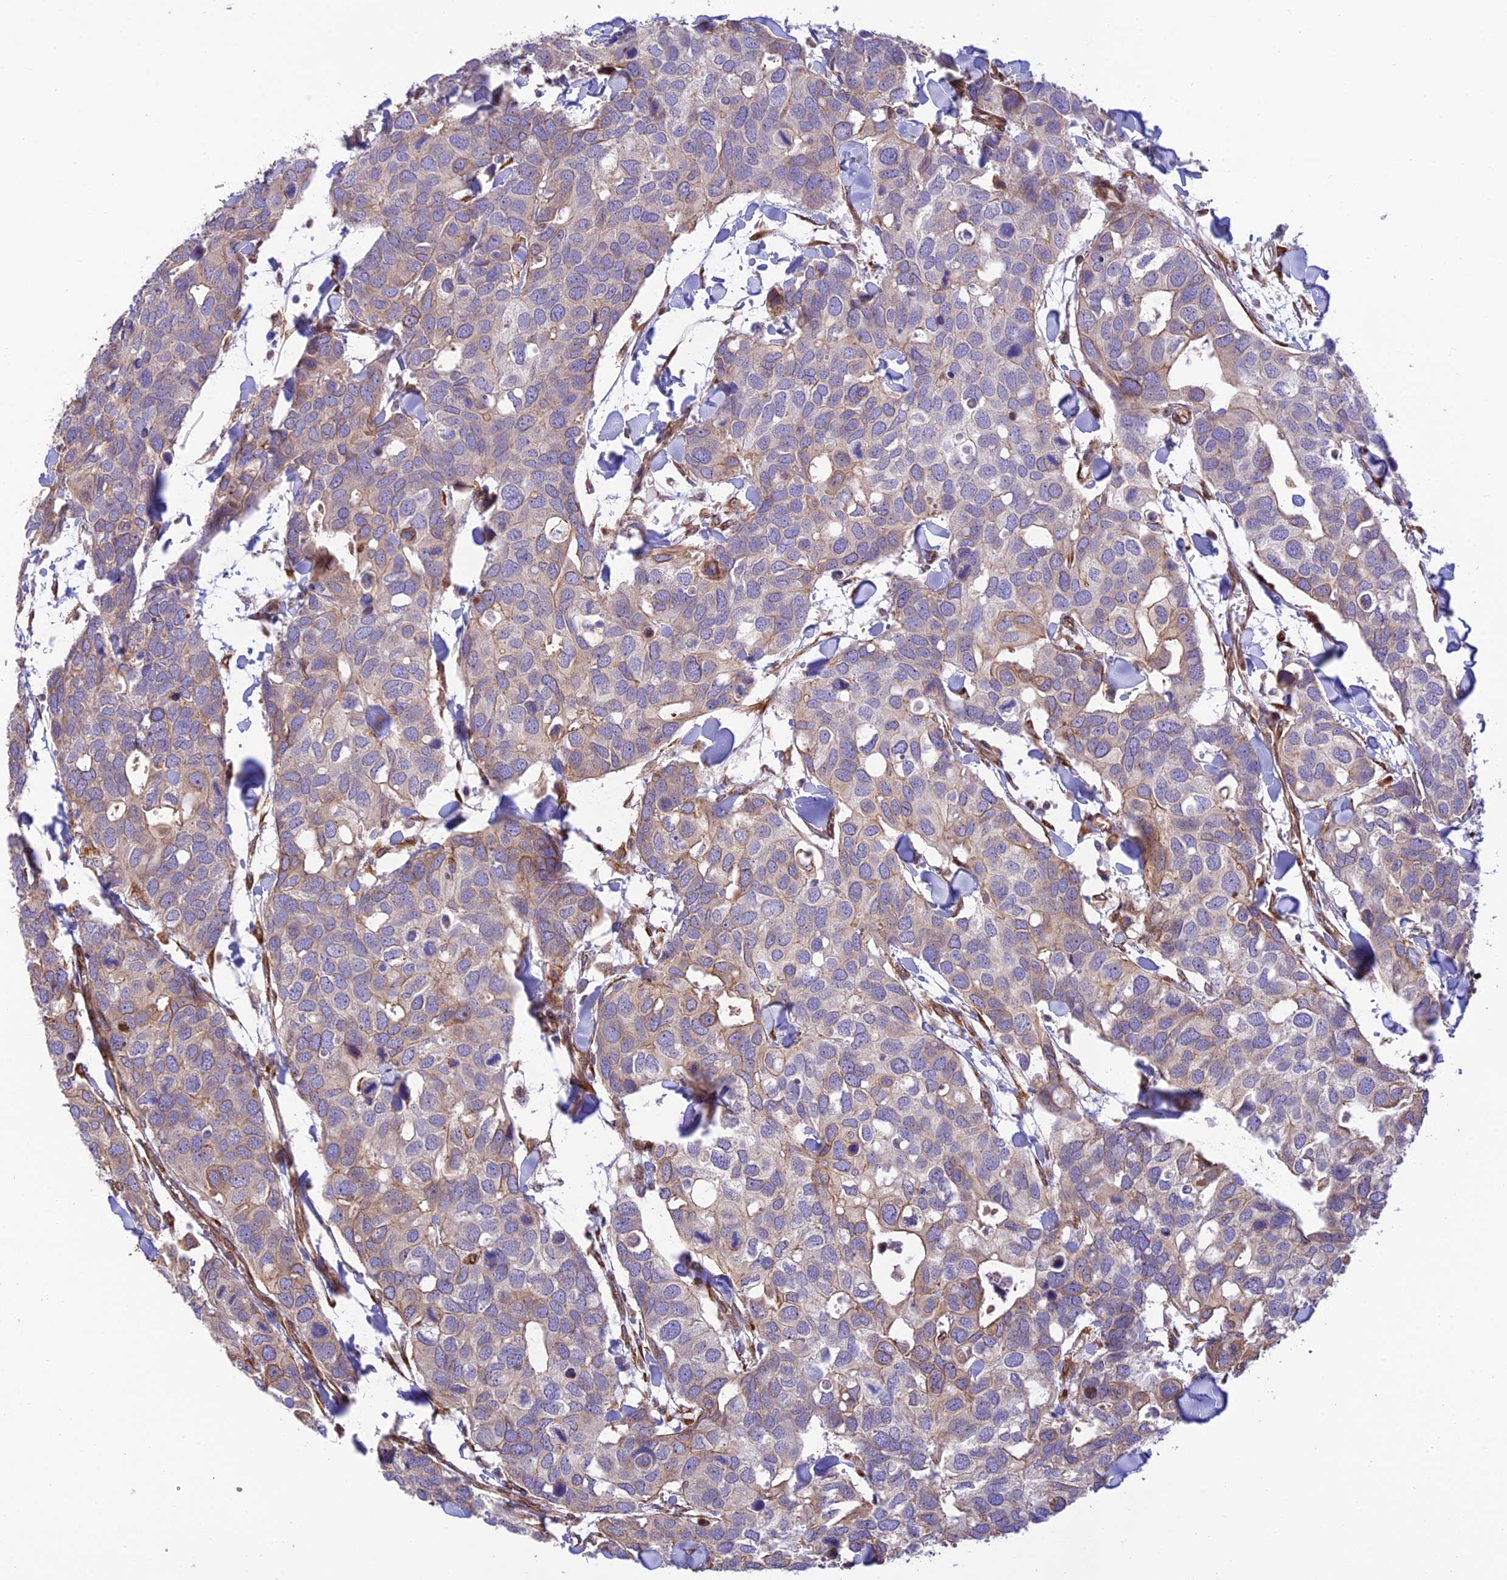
{"staining": {"intensity": "moderate", "quantity": "<25%", "location": "cytoplasmic/membranous"}, "tissue": "breast cancer", "cell_type": "Tumor cells", "image_type": "cancer", "snomed": [{"axis": "morphology", "description": "Duct carcinoma"}, {"axis": "topography", "description": "Breast"}], "caption": "About <25% of tumor cells in breast intraductal carcinoma display moderate cytoplasmic/membranous protein staining as visualized by brown immunohistochemical staining.", "gene": "EXOC3L4", "patient": {"sex": "female", "age": 83}}